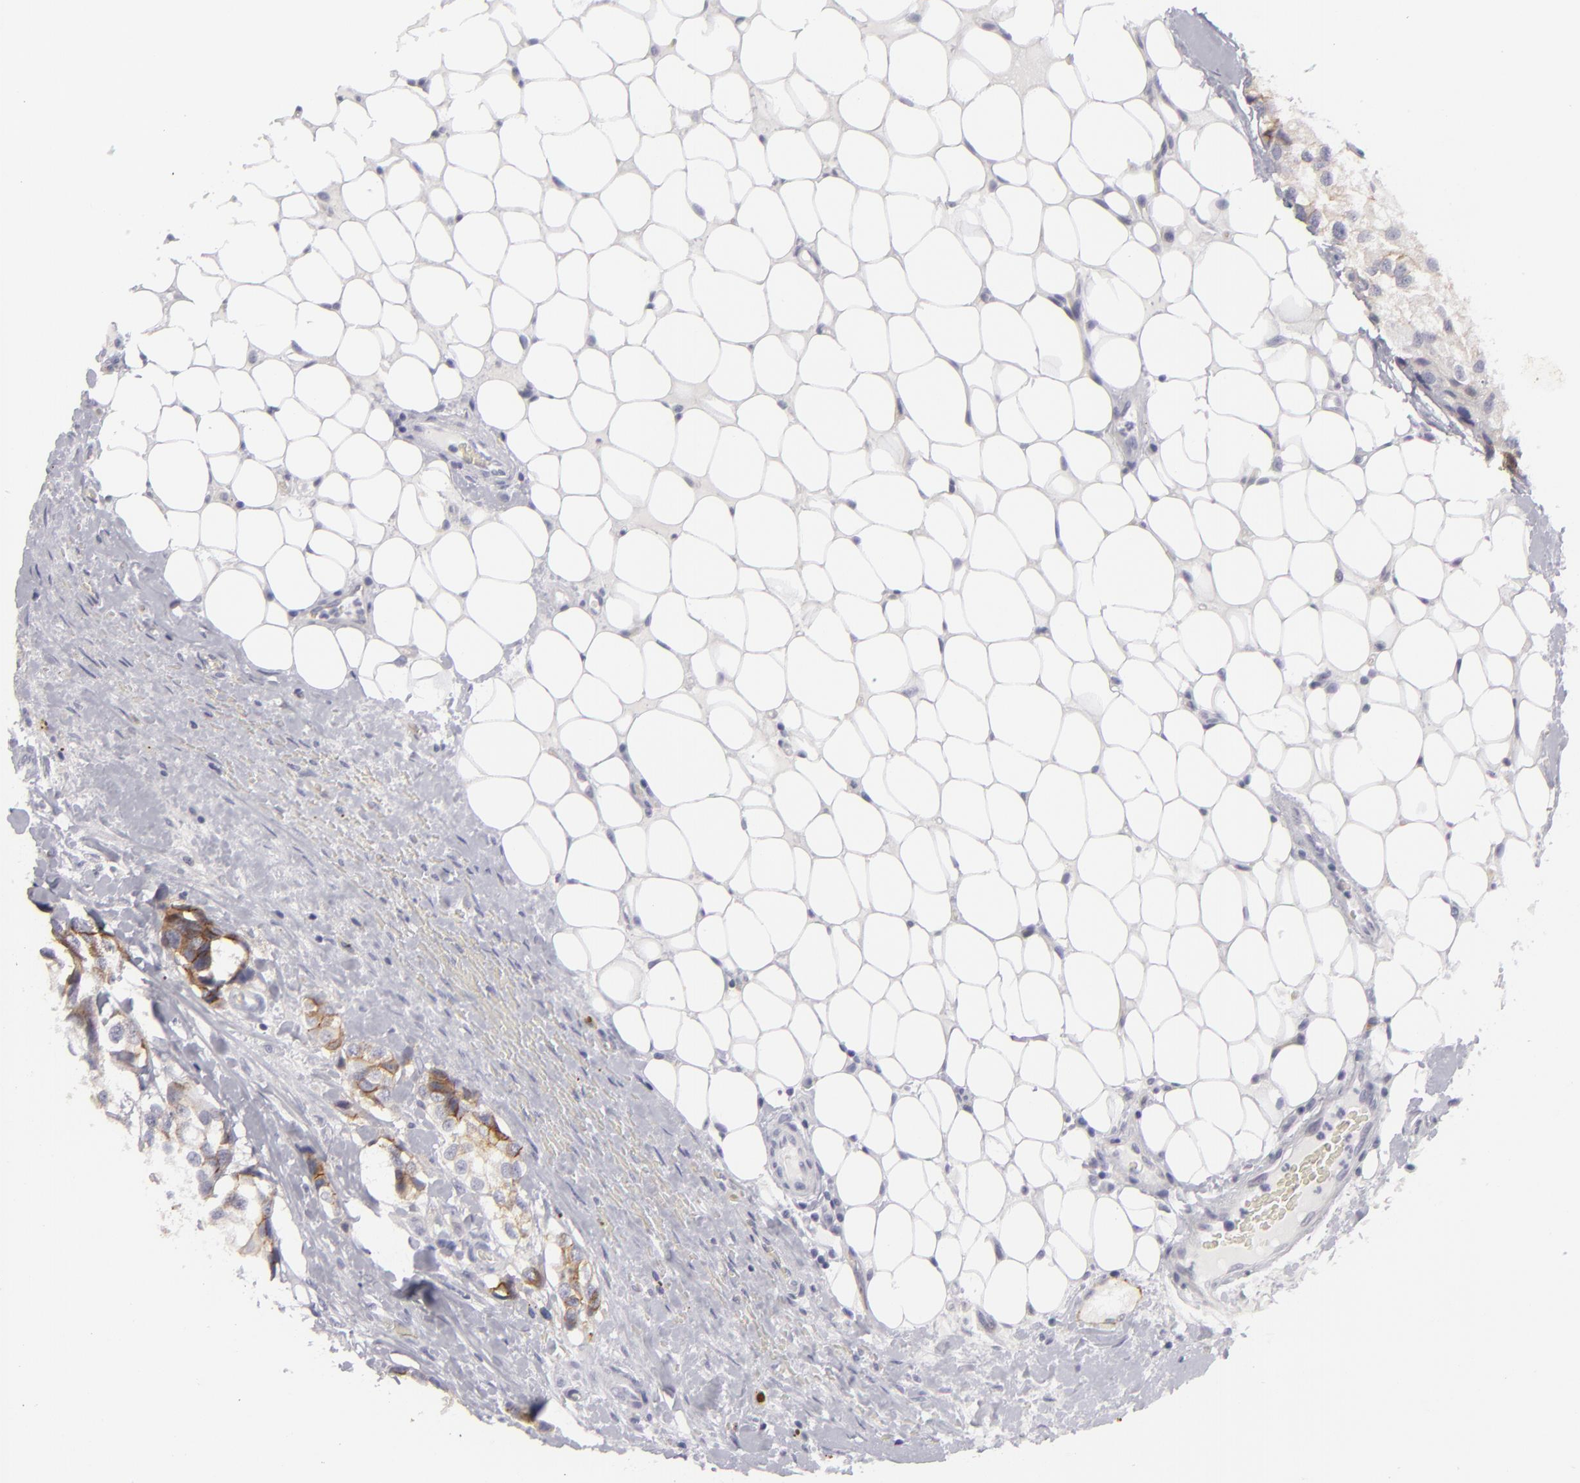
{"staining": {"intensity": "moderate", "quantity": "25%-75%", "location": "cytoplasmic/membranous"}, "tissue": "breast cancer", "cell_type": "Tumor cells", "image_type": "cancer", "snomed": [{"axis": "morphology", "description": "Duct carcinoma"}, {"axis": "topography", "description": "Breast"}], "caption": "IHC image of neoplastic tissue: breast invasive ductal carcinoma stained using immunohistochemistry (IHC) shows medium levels of moderate protein expression localized specifically in the cytoplasmic/membranous of tumor cells, appearing as a cytoplasmic/membranous brown color.", "gene": "JUP", "patient": {"sex": "female", "age": 68}}